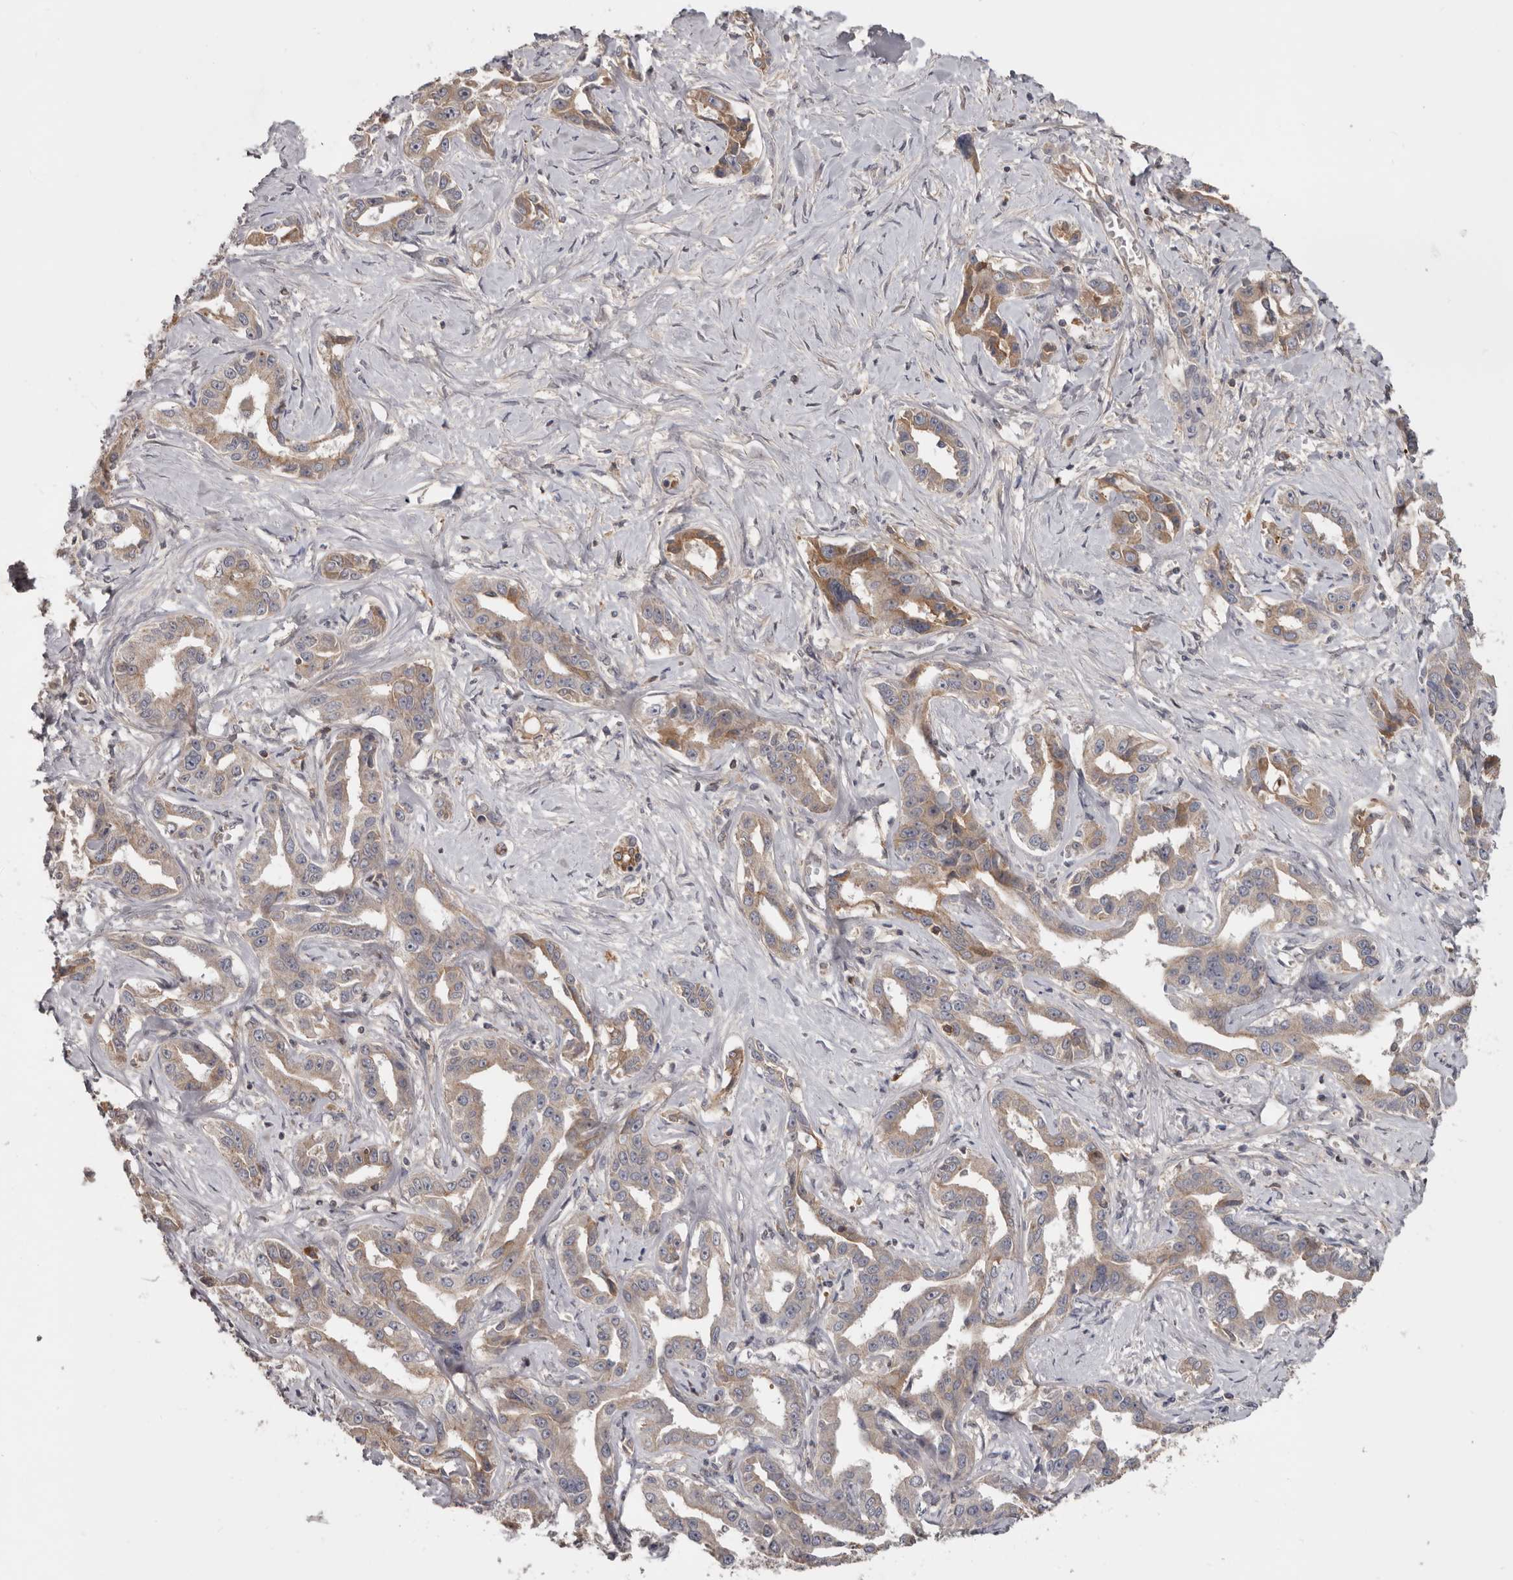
{"staining": {"intensity": "weak", "quantity": "25%-75%", "location": "cytoplasmic/membranous"}, "tissue": "liver cancer", "cell_type": "Tumor cells", "image_type": "cancer", "snomed": [{"axis": "morphology", "description": "Cholangiocarcinoma"}, {"axis": "topography", "description": "Liver"}], "caption": "Human liver cancer (cholangiocarcinoma) stained for a protein (brown) reveals weak cytoplasmic/membranous positive positivity in about 25%-75% of tumor cells.", "gene": "NMUR1", "patient": {"sex": "male", "age": 59}}